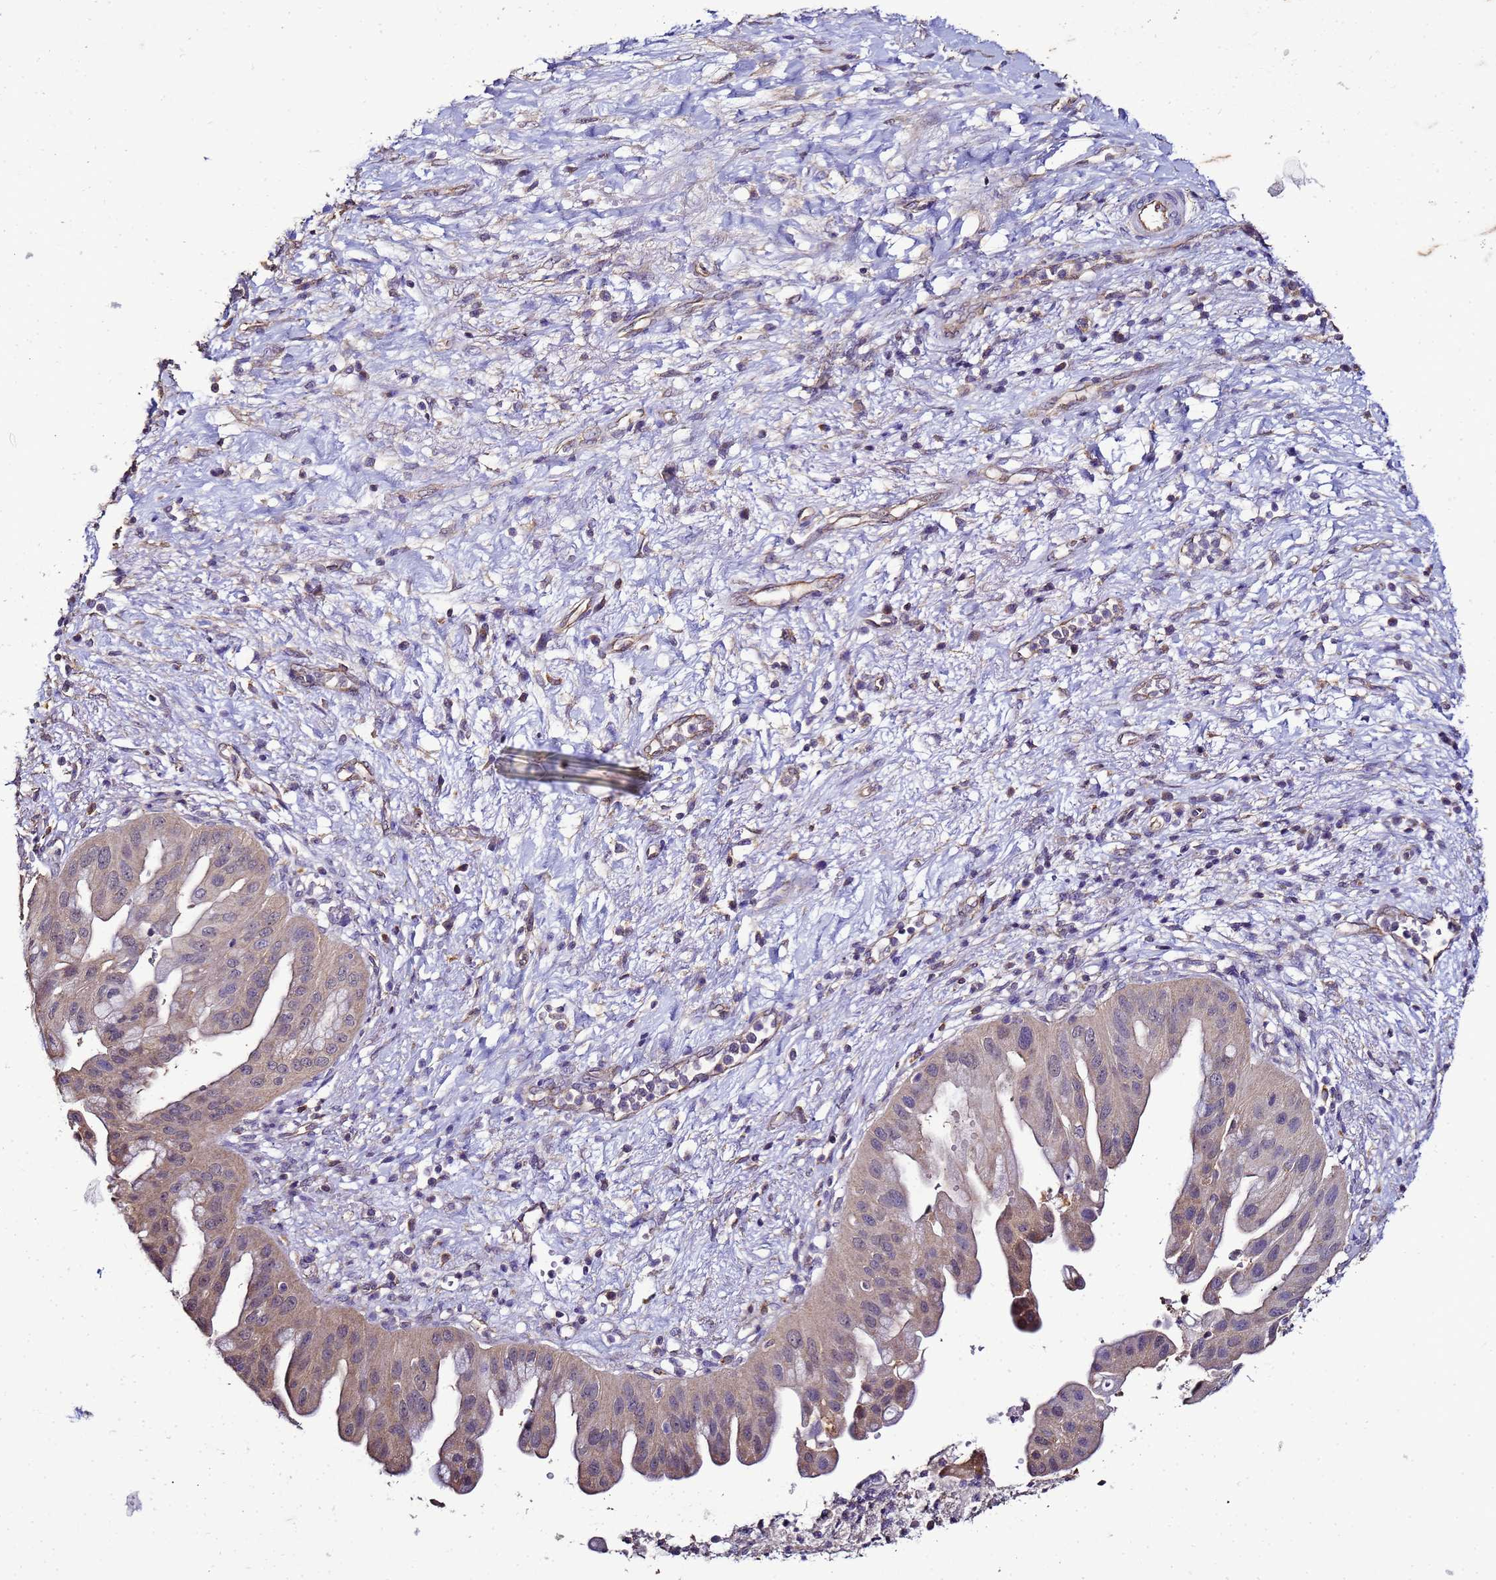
{"staining": {"intensity": "weak", "quantity": "25%-75%", "location": "cytoplasmic/membranous"}, "tissue": "pancreatic cancer", "cell_type": "Tumor cells", "image_type": "cancer", "snomed": [{"axis": "morphology", "description": "Adenocarcinoma, NOS"}, {"axis": "topography", "description": "Pancreas"}], "caption": "The immunohistochemical stain shows weak cytoplasmic/membranous positivity in tumor cells of adenocarcinoma (pancreatic) tissue.", "gene": "ENOPH1", "patient": {"sex": "male", "age": 68}}